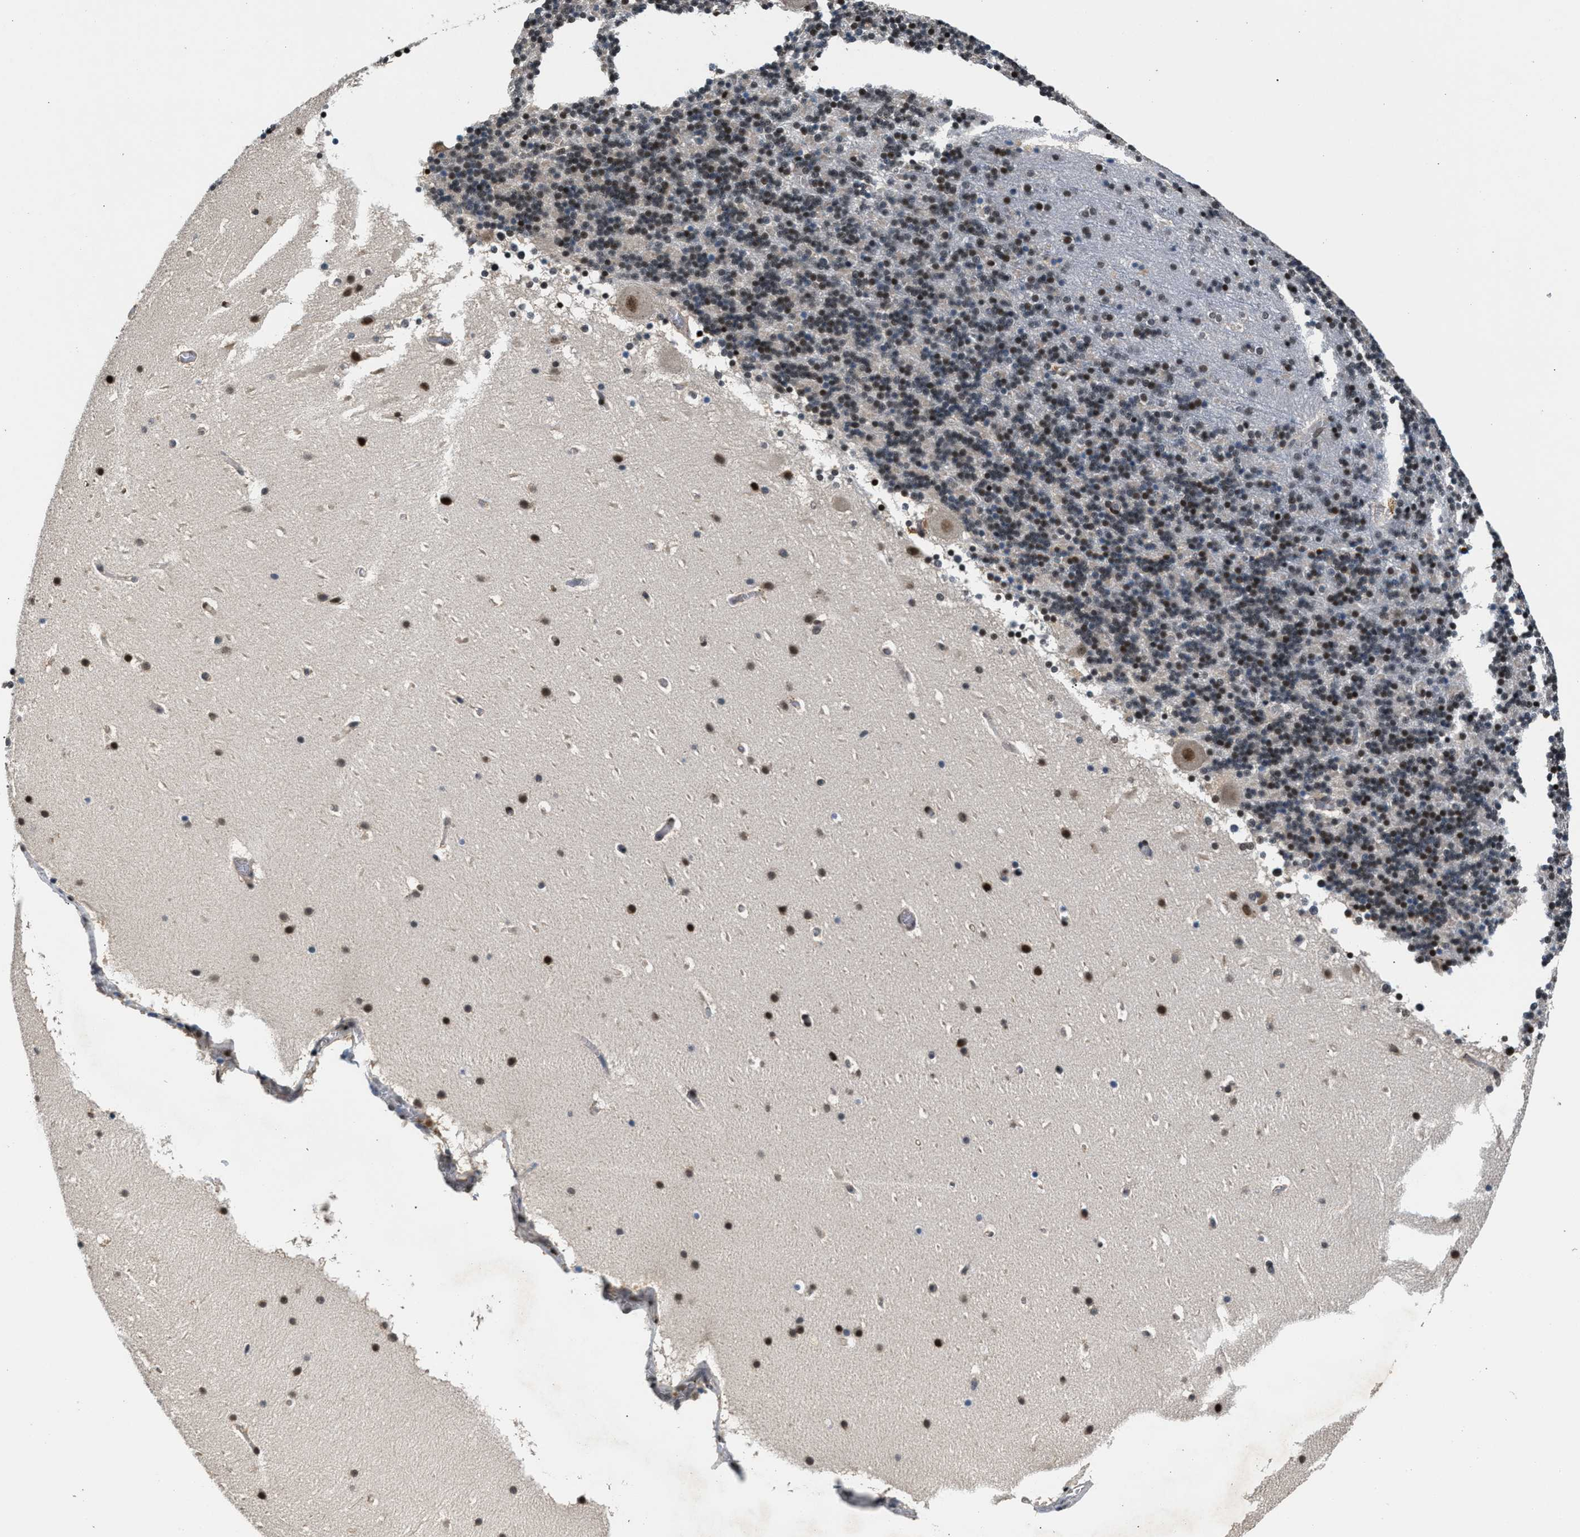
{"staining": {"intensity": "strong", "quantity": "25%-75%", "location": "nuclear"}, "tissue": "cerebellum", "cell_type": "Cells in granular layer", "image_type": "normal", "snomed": [{"axis": "morphology", "description": "Normal tissue, NOS"}, {"axis": "topography", "description": "Cerebellum"}], "caption": "Cerebellum was stained to show a protein in brown. There is high levels of strong nuclear expression in approximately 25%-75% of cells in granular layer. (DAB IHC with brightfield microscopy, high magnification).", "gene": "RBM33", "patient": {"sex": "male", "age": 45}}